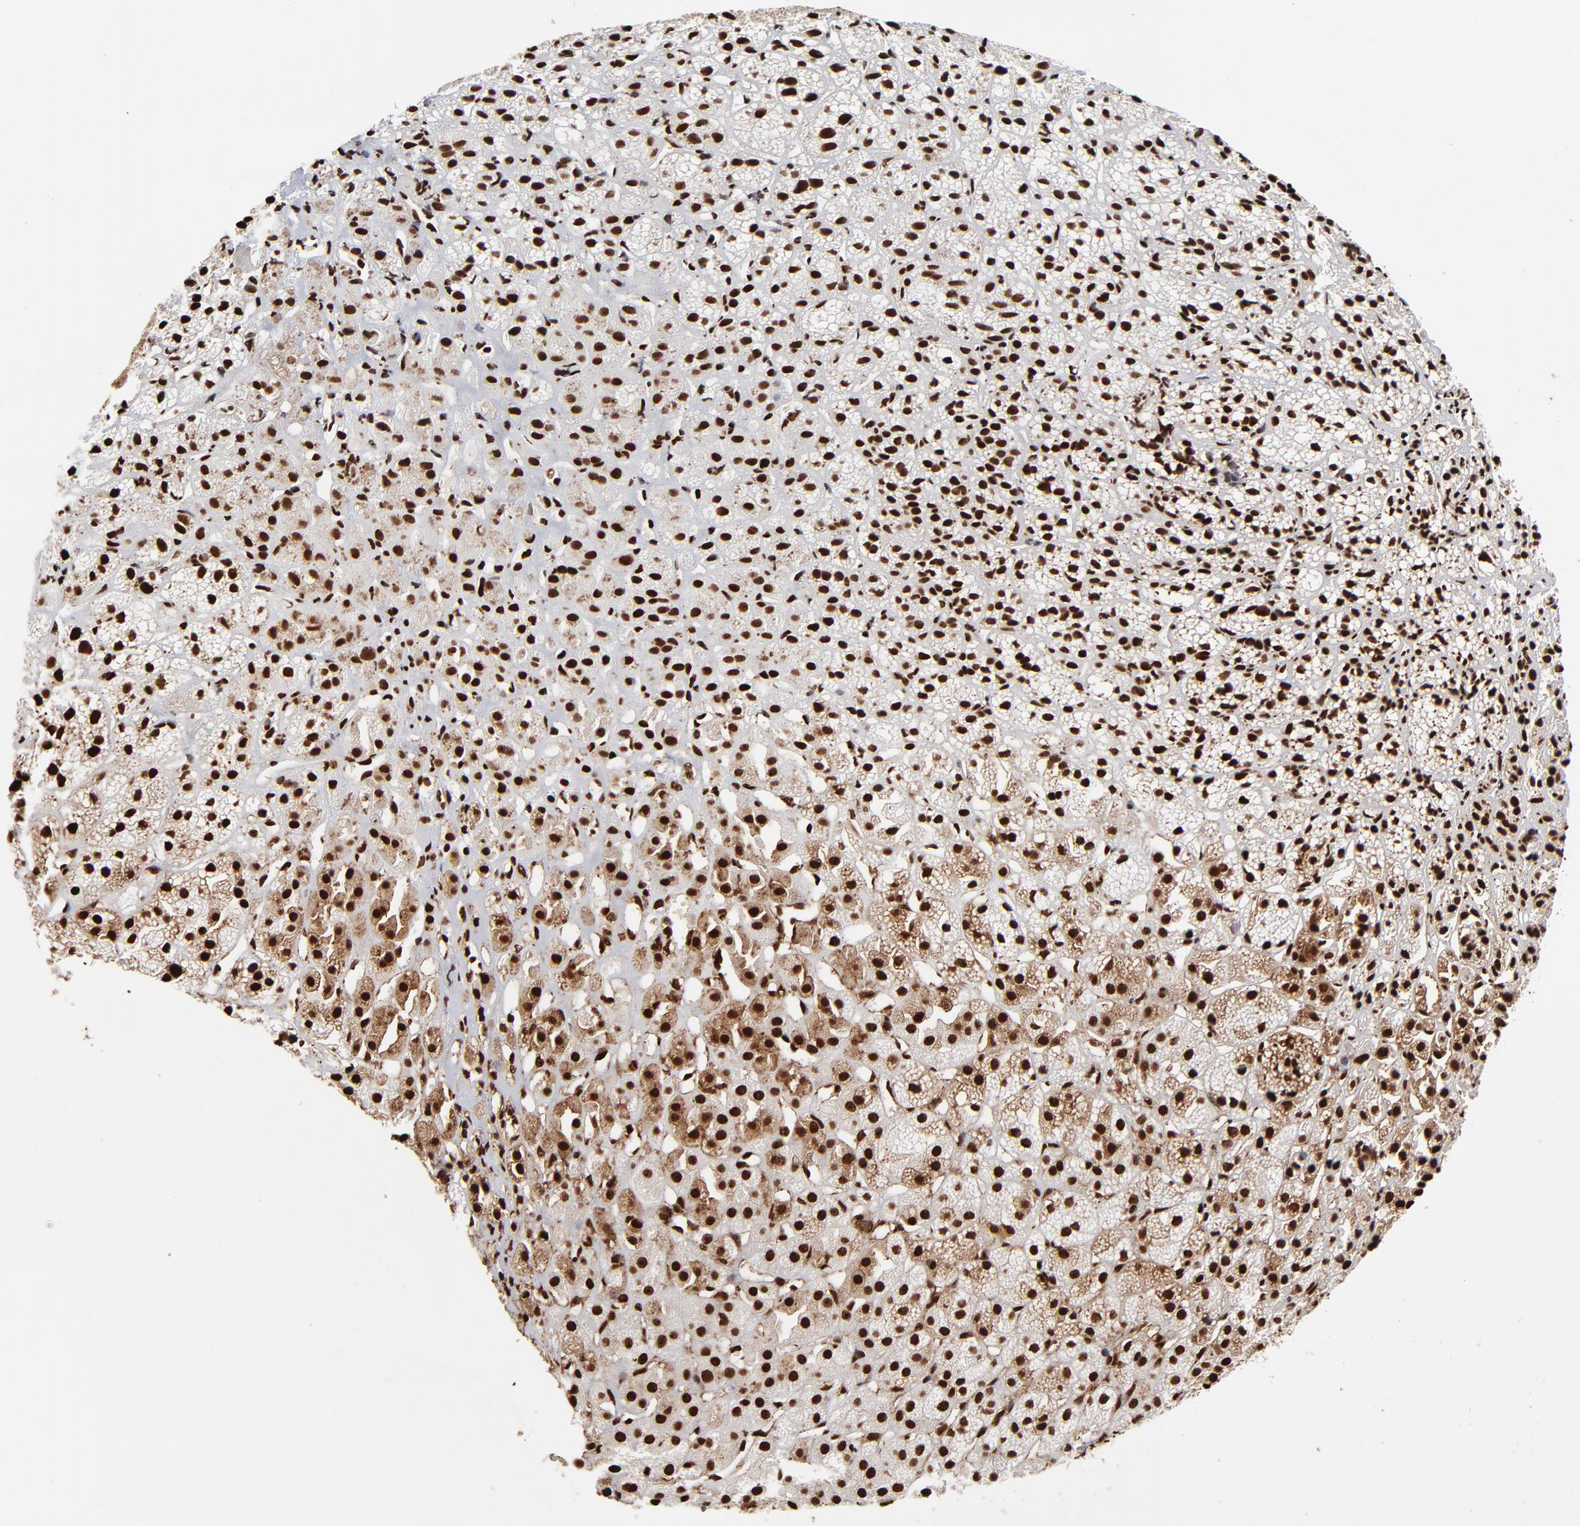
{"staining": {"intensity": "strong", "quantity": ">75%", "location": "cytoplasmic/membranous,nuclear"}, "tissue": "adrenal gland", "cell_type": "Glandular cells", "image_type": "normal", "snomed": [{"axis": "morphology", "description": "Normal tissue, NOS"}, {"axis": "topography", "description": "Adrenal gland"}], "caption": "Protein analysis of benign adrenal gland demonstrates strong cytoplasmic/membranous,nuclear staining in approximately >75% of glandular cells.", "gene": "ZNF544", "patient": {"sex": "female", "age": 71}}